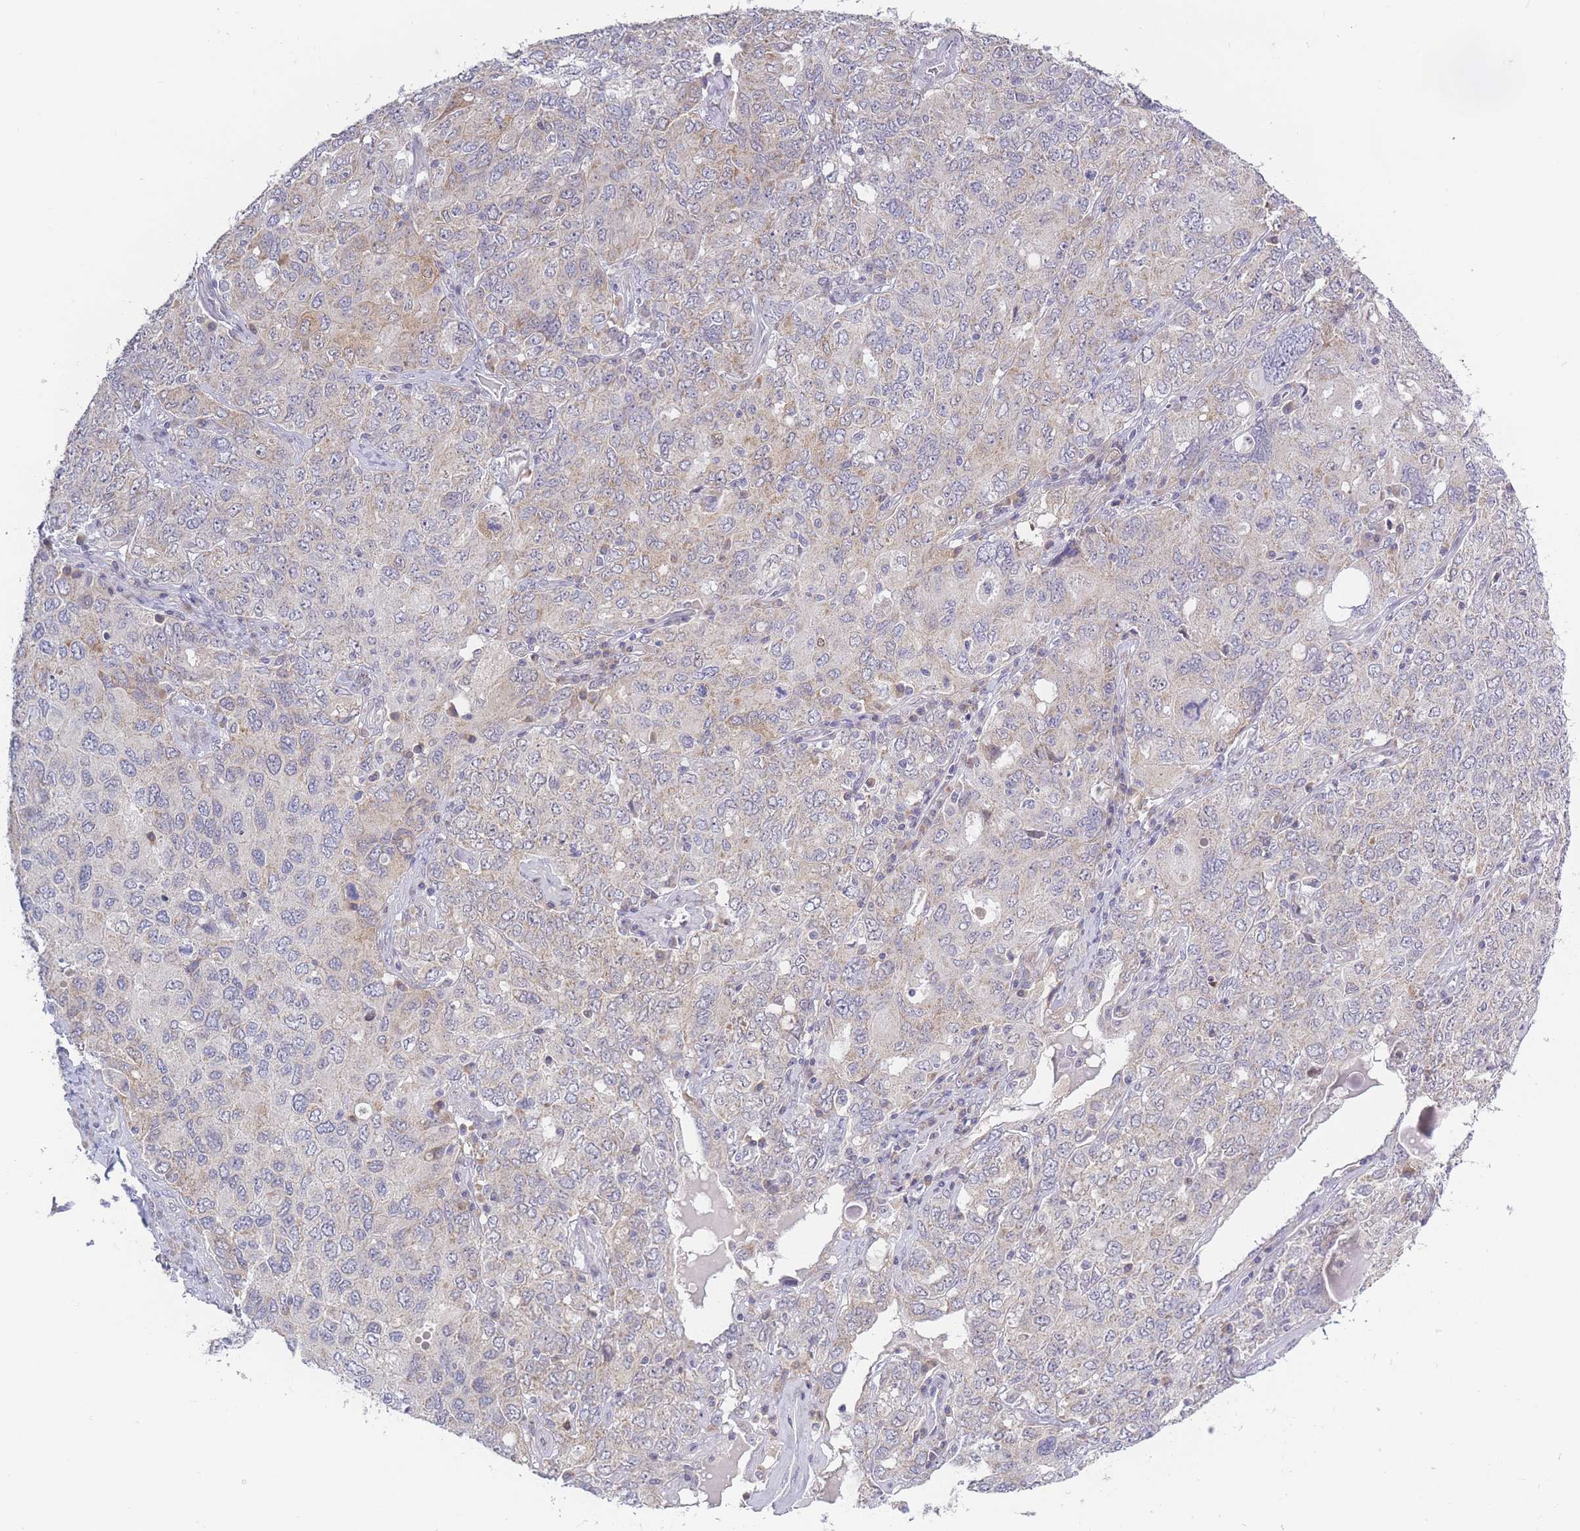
{"staining": {"intensity": "weak", "quantity": "25%-75%", "location": "cytoplasmic/membranous"}, "tissue": "ovarian cancer", "cell_type": "Tumor cells", "image_type": "cancer", "snomed": [{"axis": "morphology", "description": "Carcinoma, endometroid"}, {"axis": "topography", "description": "Ovary"}], "caption": "This image exhibits immunohistochemistry staining of endometroid carcinoma (ovarian), with low weak cytoplasmic/membranous expression in approximately 25%-75% of tumor cells.", "gene": "FAM227B", "patient": {"sex": "female", "age": 62}}